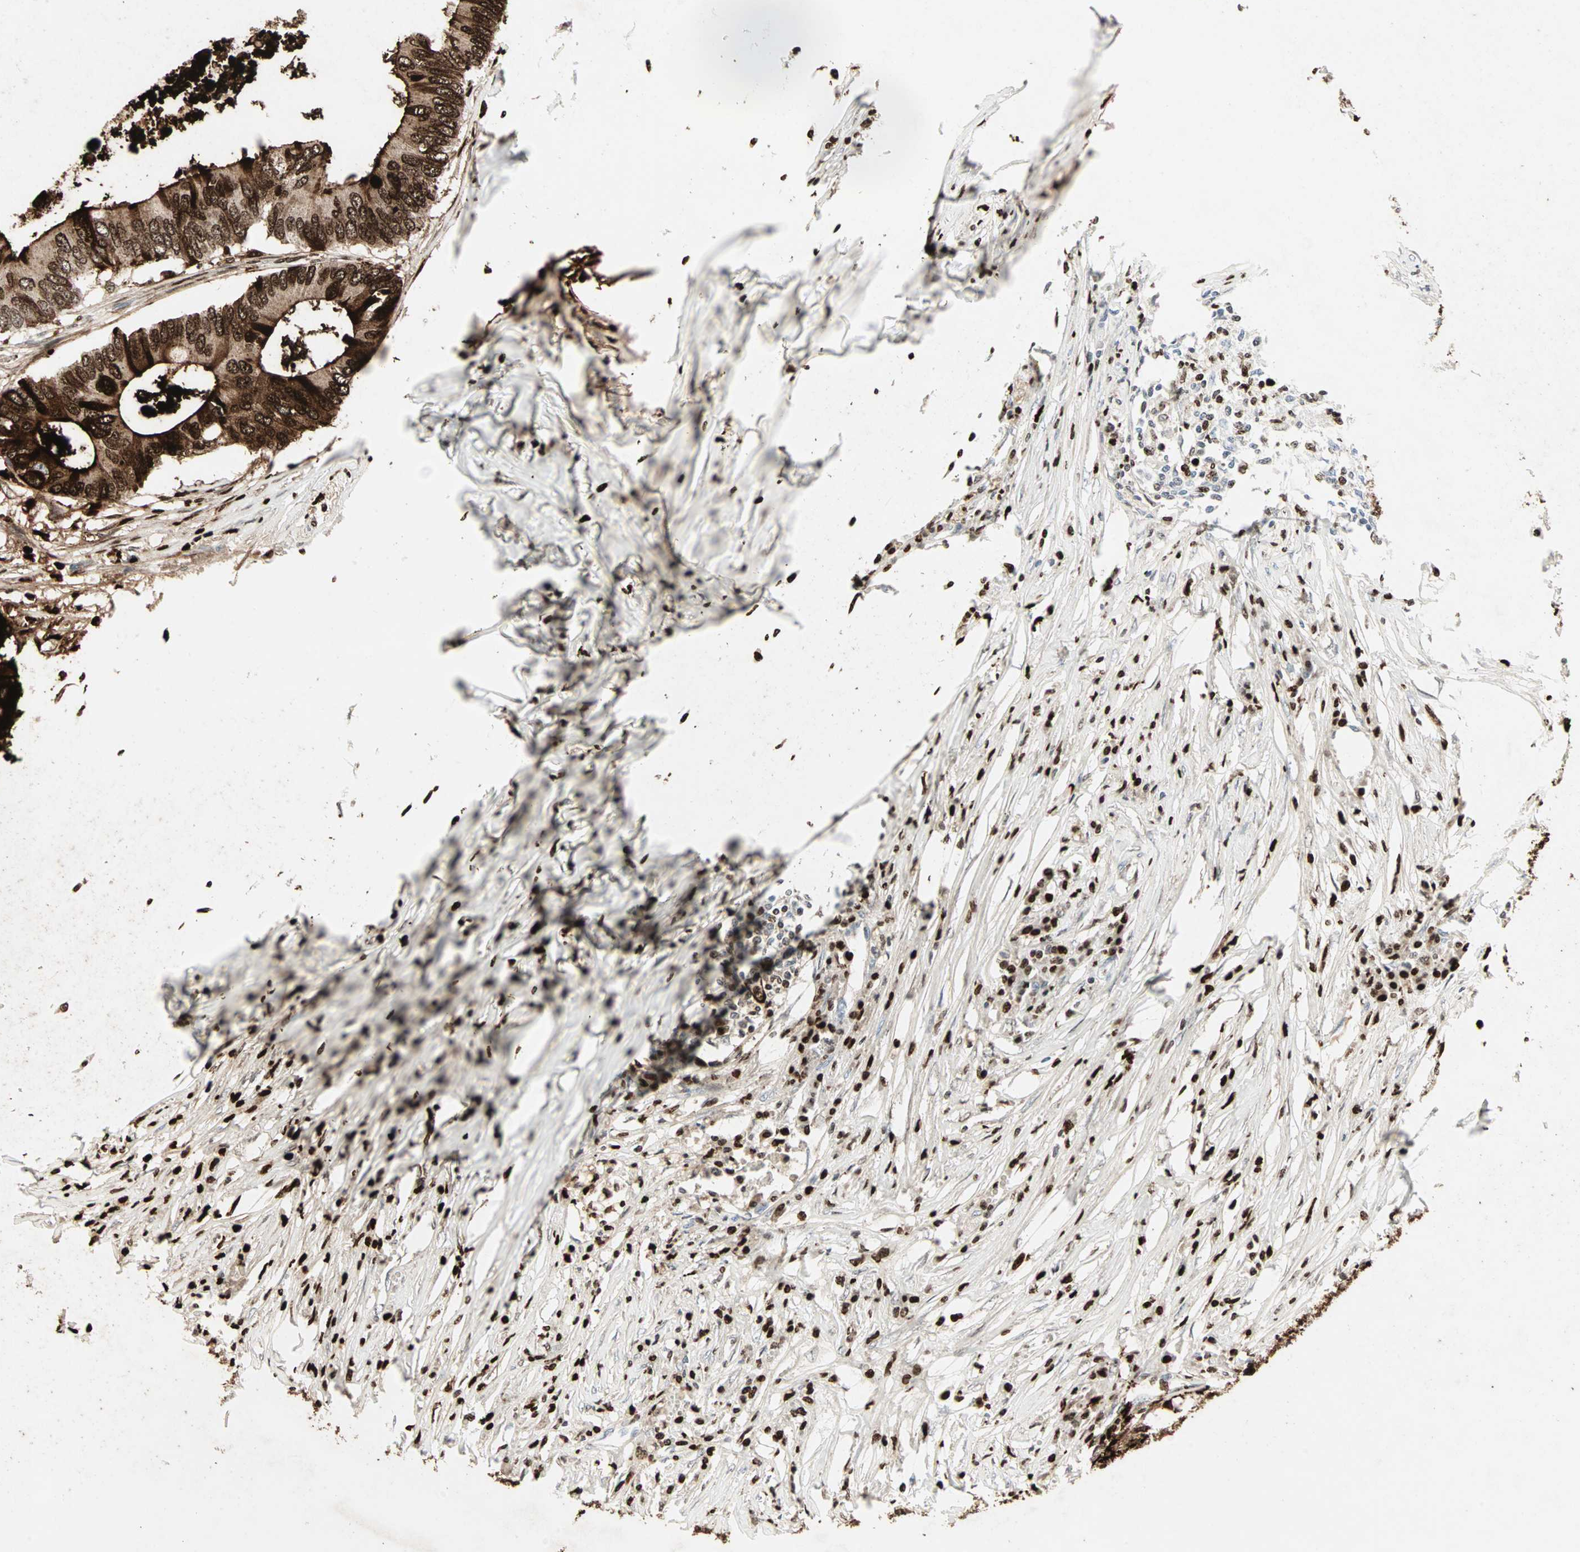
{"staining": {"intensity": "strong", "quantity": ">75%", "location": "cytoplasmic/membranous,nuclear"}, "tissue": "colorectal cancer", "cell_type": "Tumor cells", "image_type": "cancer", "snomed": [{"axis": "morphology", "description": "Adenocarcinoma, NOS"}, {"axis": "topography", "description": "Colon"}], "caption": "Strong cytoplasmic/membranous and nuclear protein expression is appreciated in approximately >75% of tumor cells in colorectal cancer (adenocarcinoma).", "gene": "CEACAM6", "patient": {"sex": "male", "age": 71}}